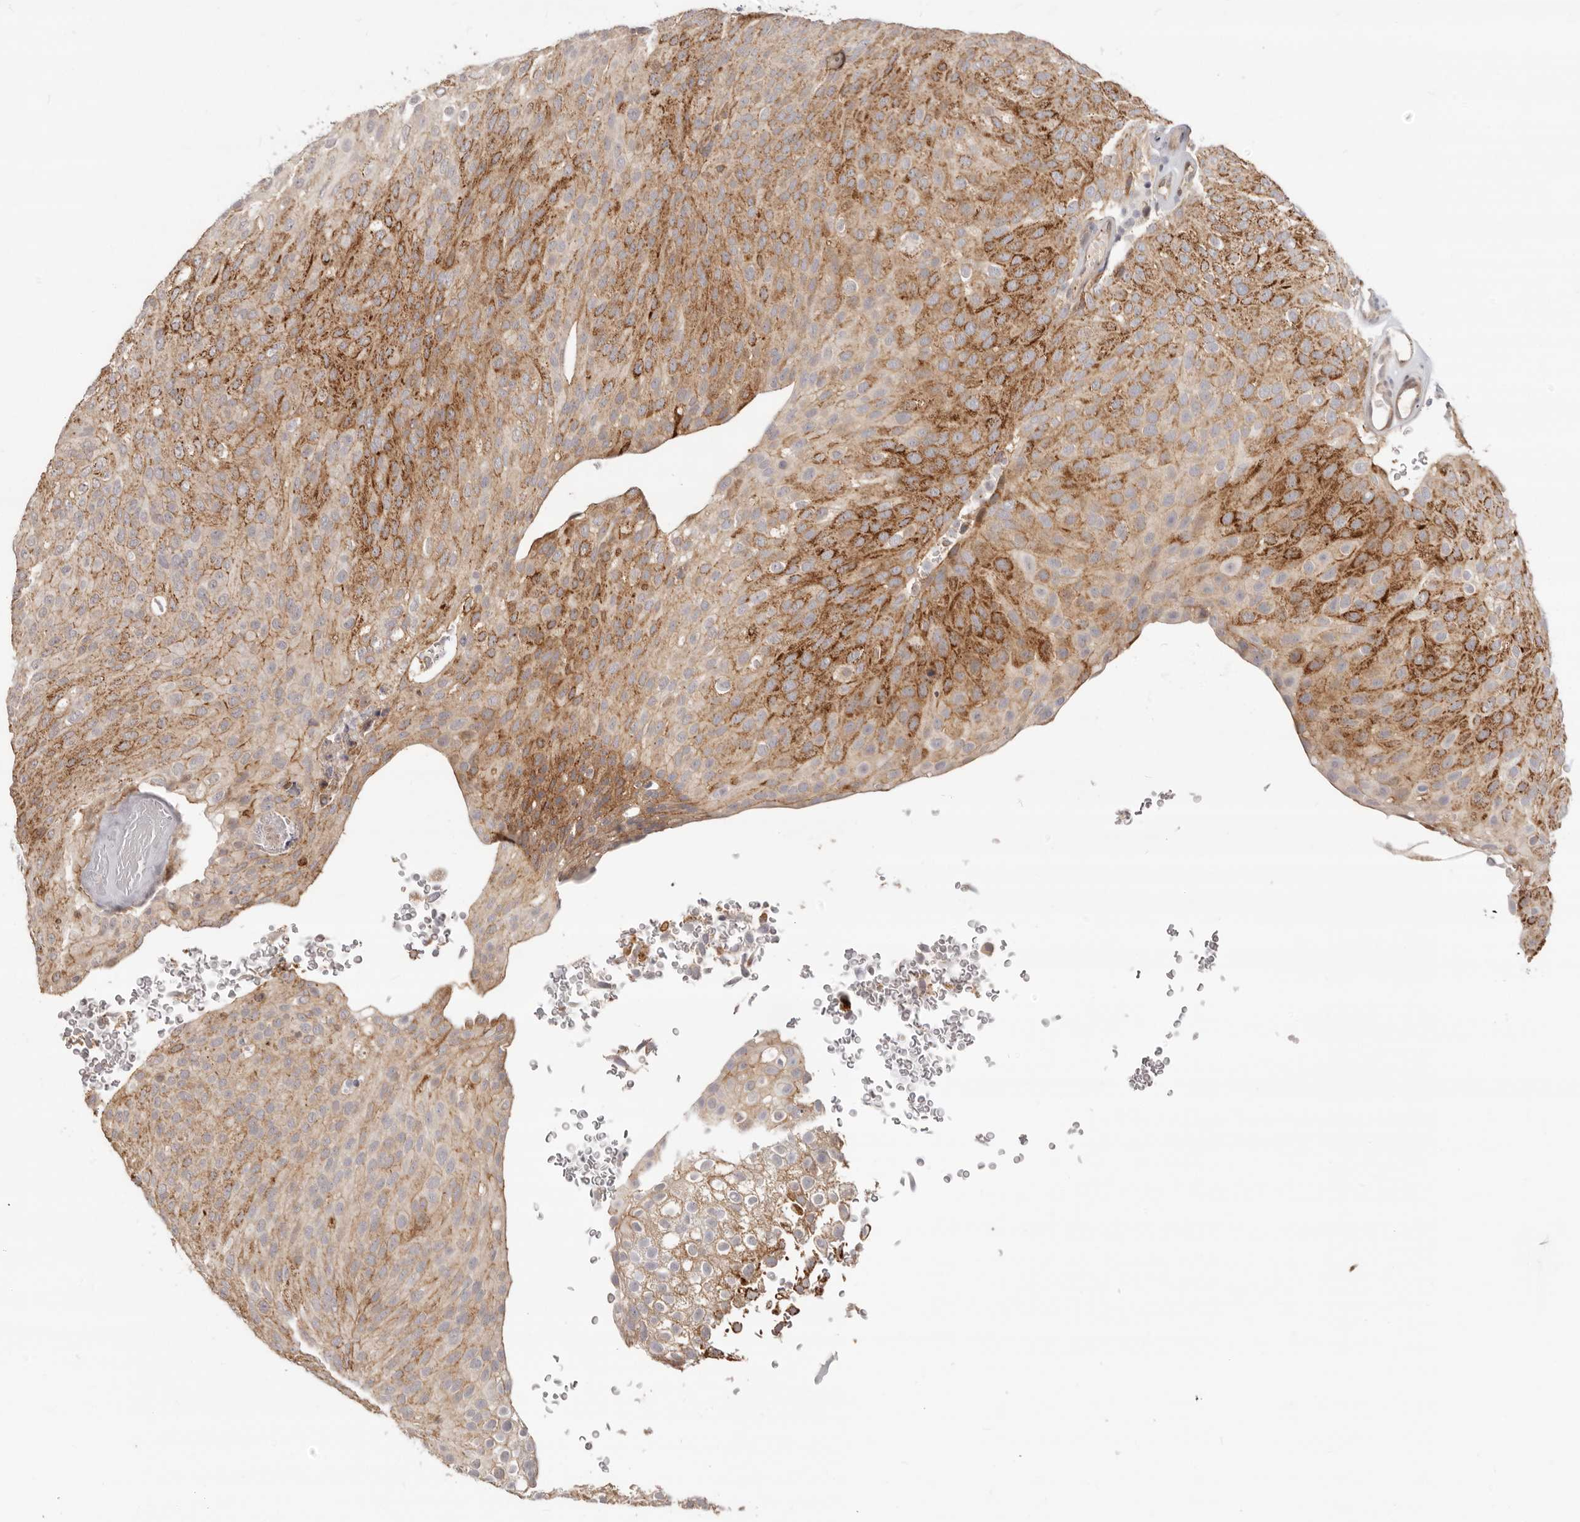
{"staining": {"intensity": "moderate", "quantity": ">75%", "location": "cytoplasmic/membranous"}, "tissue": "urothelial cancer", "cell_type": "Tumor cells", "image_type": "cancer", "snomed": [{"axis": "morphology", "description": "Urothelial carcinoma, Low grade"}, {"axis": "topography", "description": "Urinary bladder"}], "caption": "This image displays urothelial carcinoma (low-grade) stained with immunohistochemistry (IHC) to label a protein in brown. The cytoplasmic/membranous of tumor cells show moderate positivity for the protein. Nuclei are counter-stained blue.", "gene": "SZT2", "patient": {"sex": "male", "age": 78}}